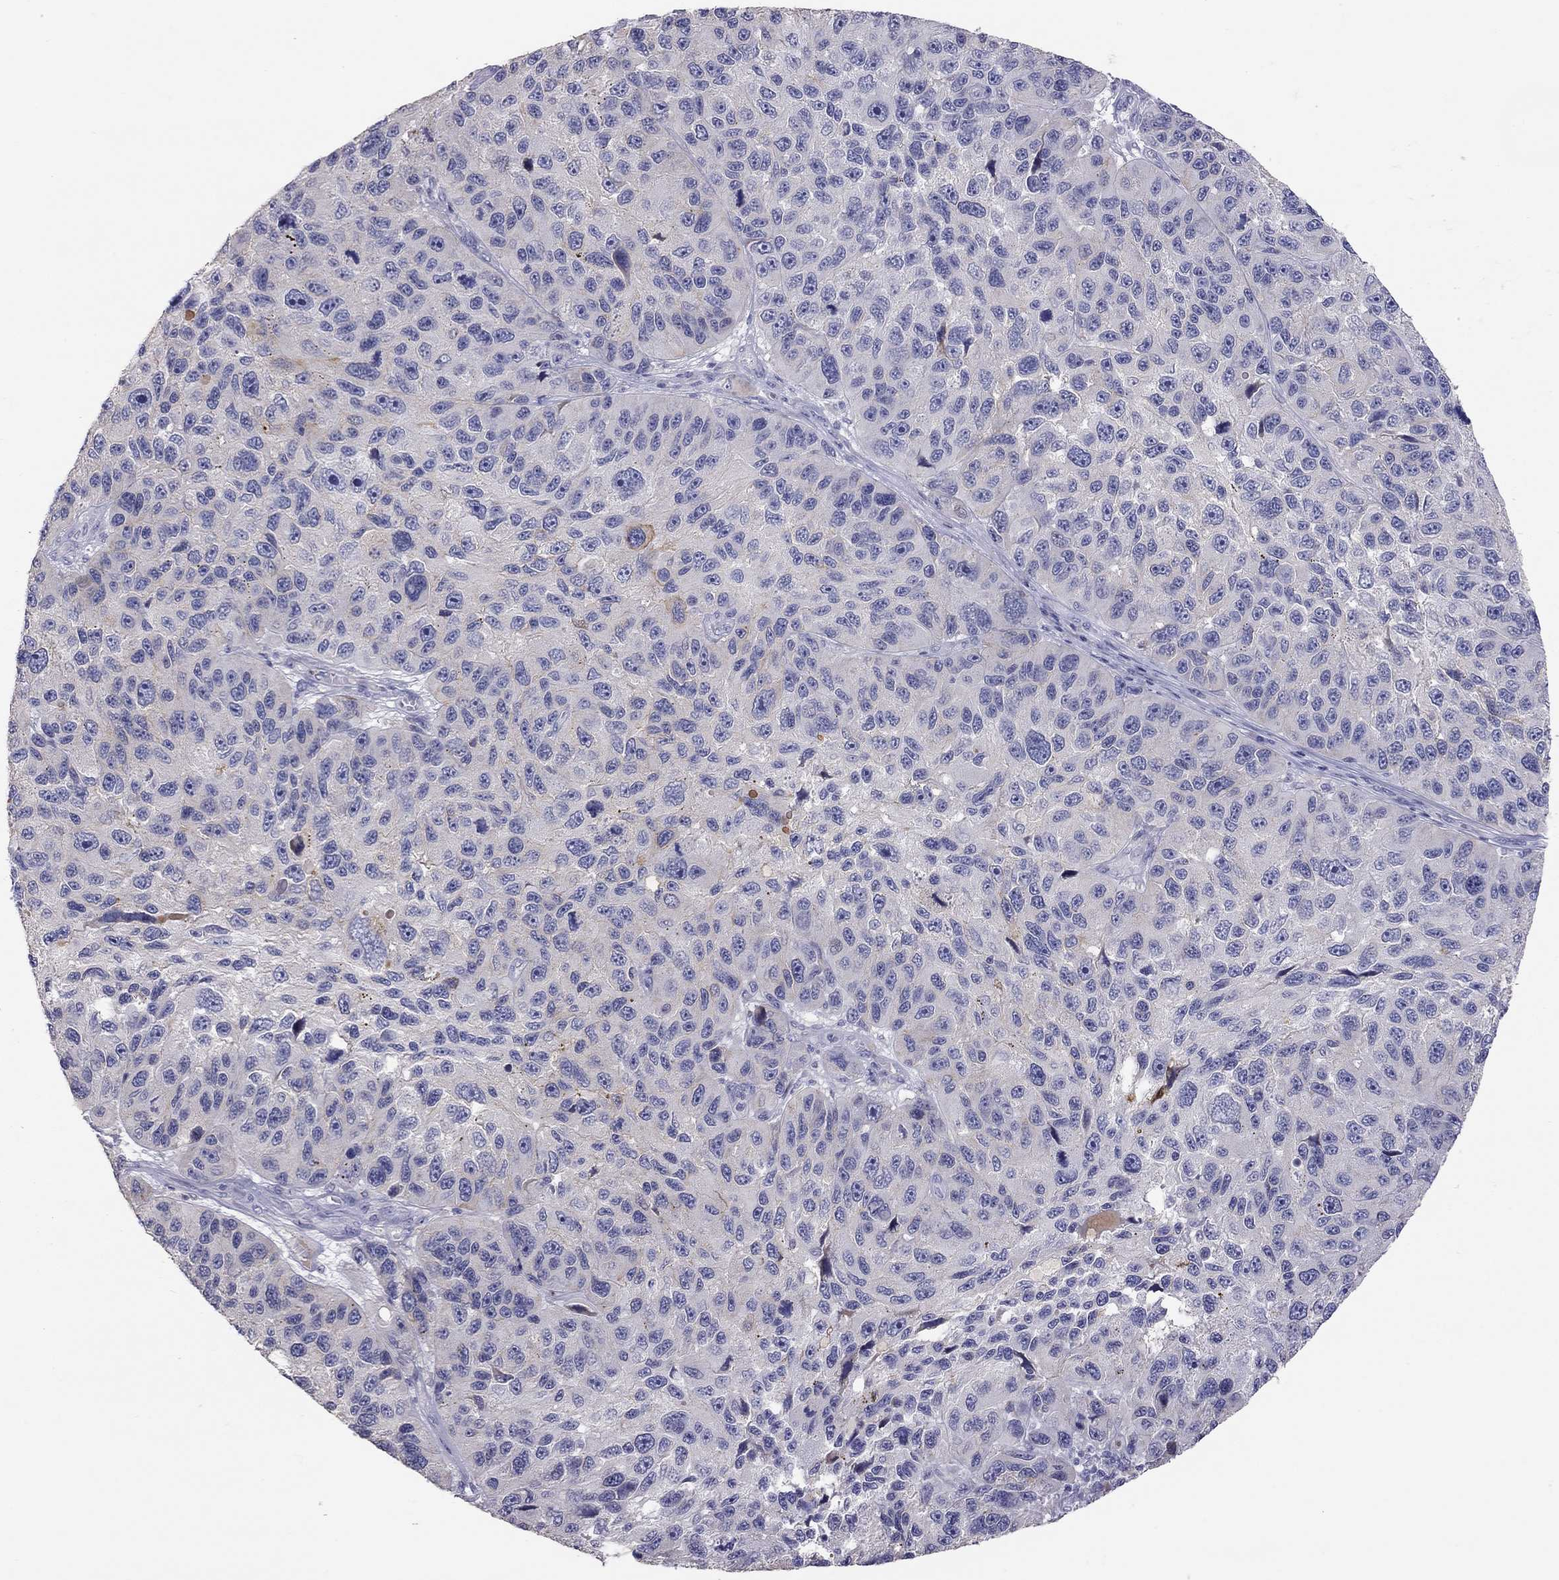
{"staining": {"intensity": "negative", "quantity": "none", "location": "none"}, "tissue": "melanoma", "cell_type": "Tumor cells", "image_type": "cancer", "snomed": [{"axis": "morphology", "description": "Malignant melanoma, NOS"}, {"axis": "topography", "description": "Skin"}], "caption": "Protein analysis of malignant melanoma demonstrates no significant positivity in tumor cells.", "gene": "STAR", "patient": {"sex": "male", "age": 53}}